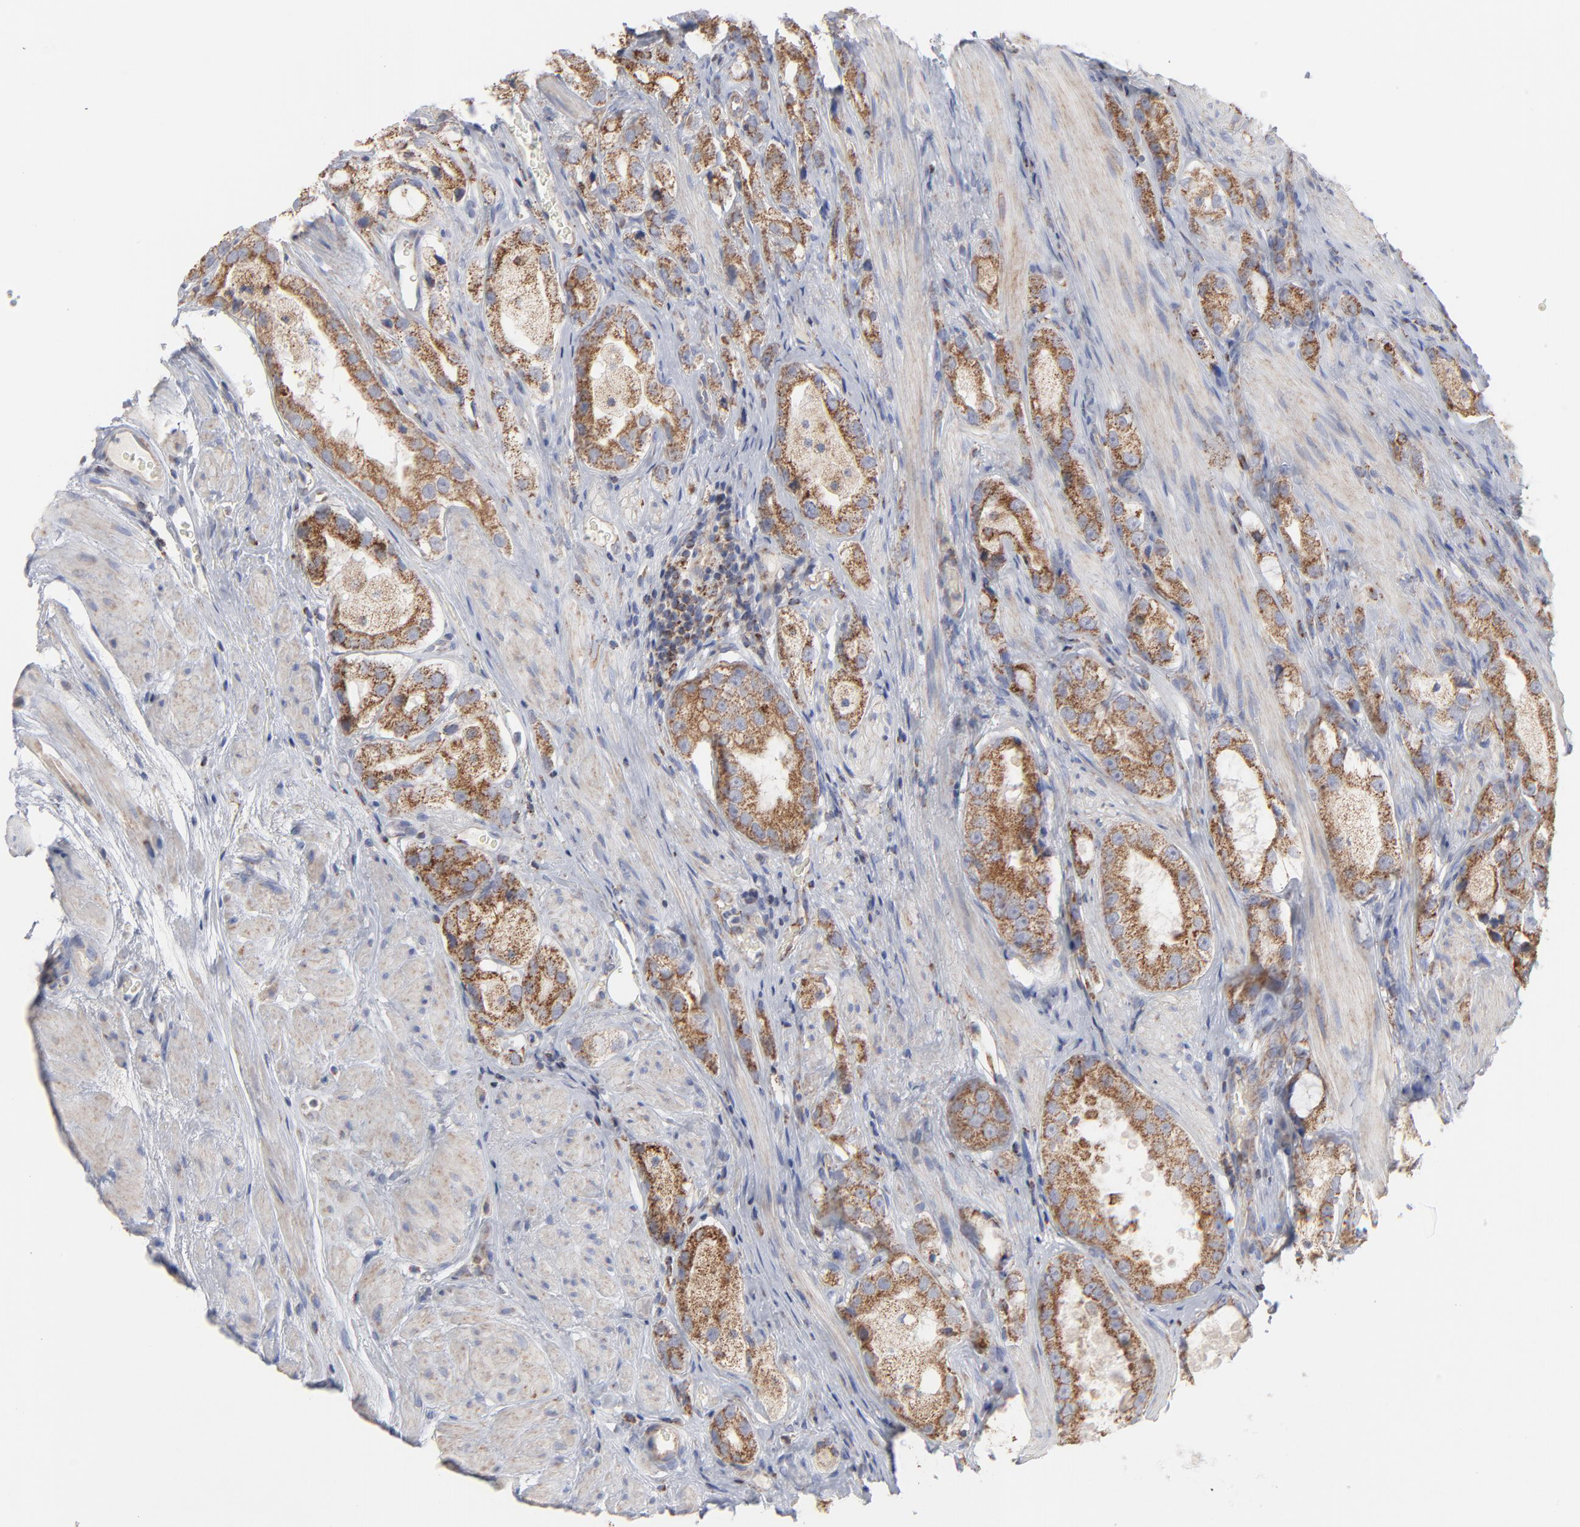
{"staining": {"intensity": "strong", "quantity": ">75%", "location": "cytoplasmic/membranous"}, "tissue": "prostate cancer", "cell_type": "Tumor cells", "image_type": "cancer", "snomed": [{"axis": "morphology", "description": "Adenocarcinoma, High grade"}, {"axis": "topography", "description": "Prostate"}], "caption": "High-power microscopy captured an IHC histopathology image of prostate adenocarcinoma (high-grade), revealing strong cytoplasmic/membranous staining in about >75% of tumor cells.", "gene": "ASB3", "patient": {"sex": "male", "age": 63}}